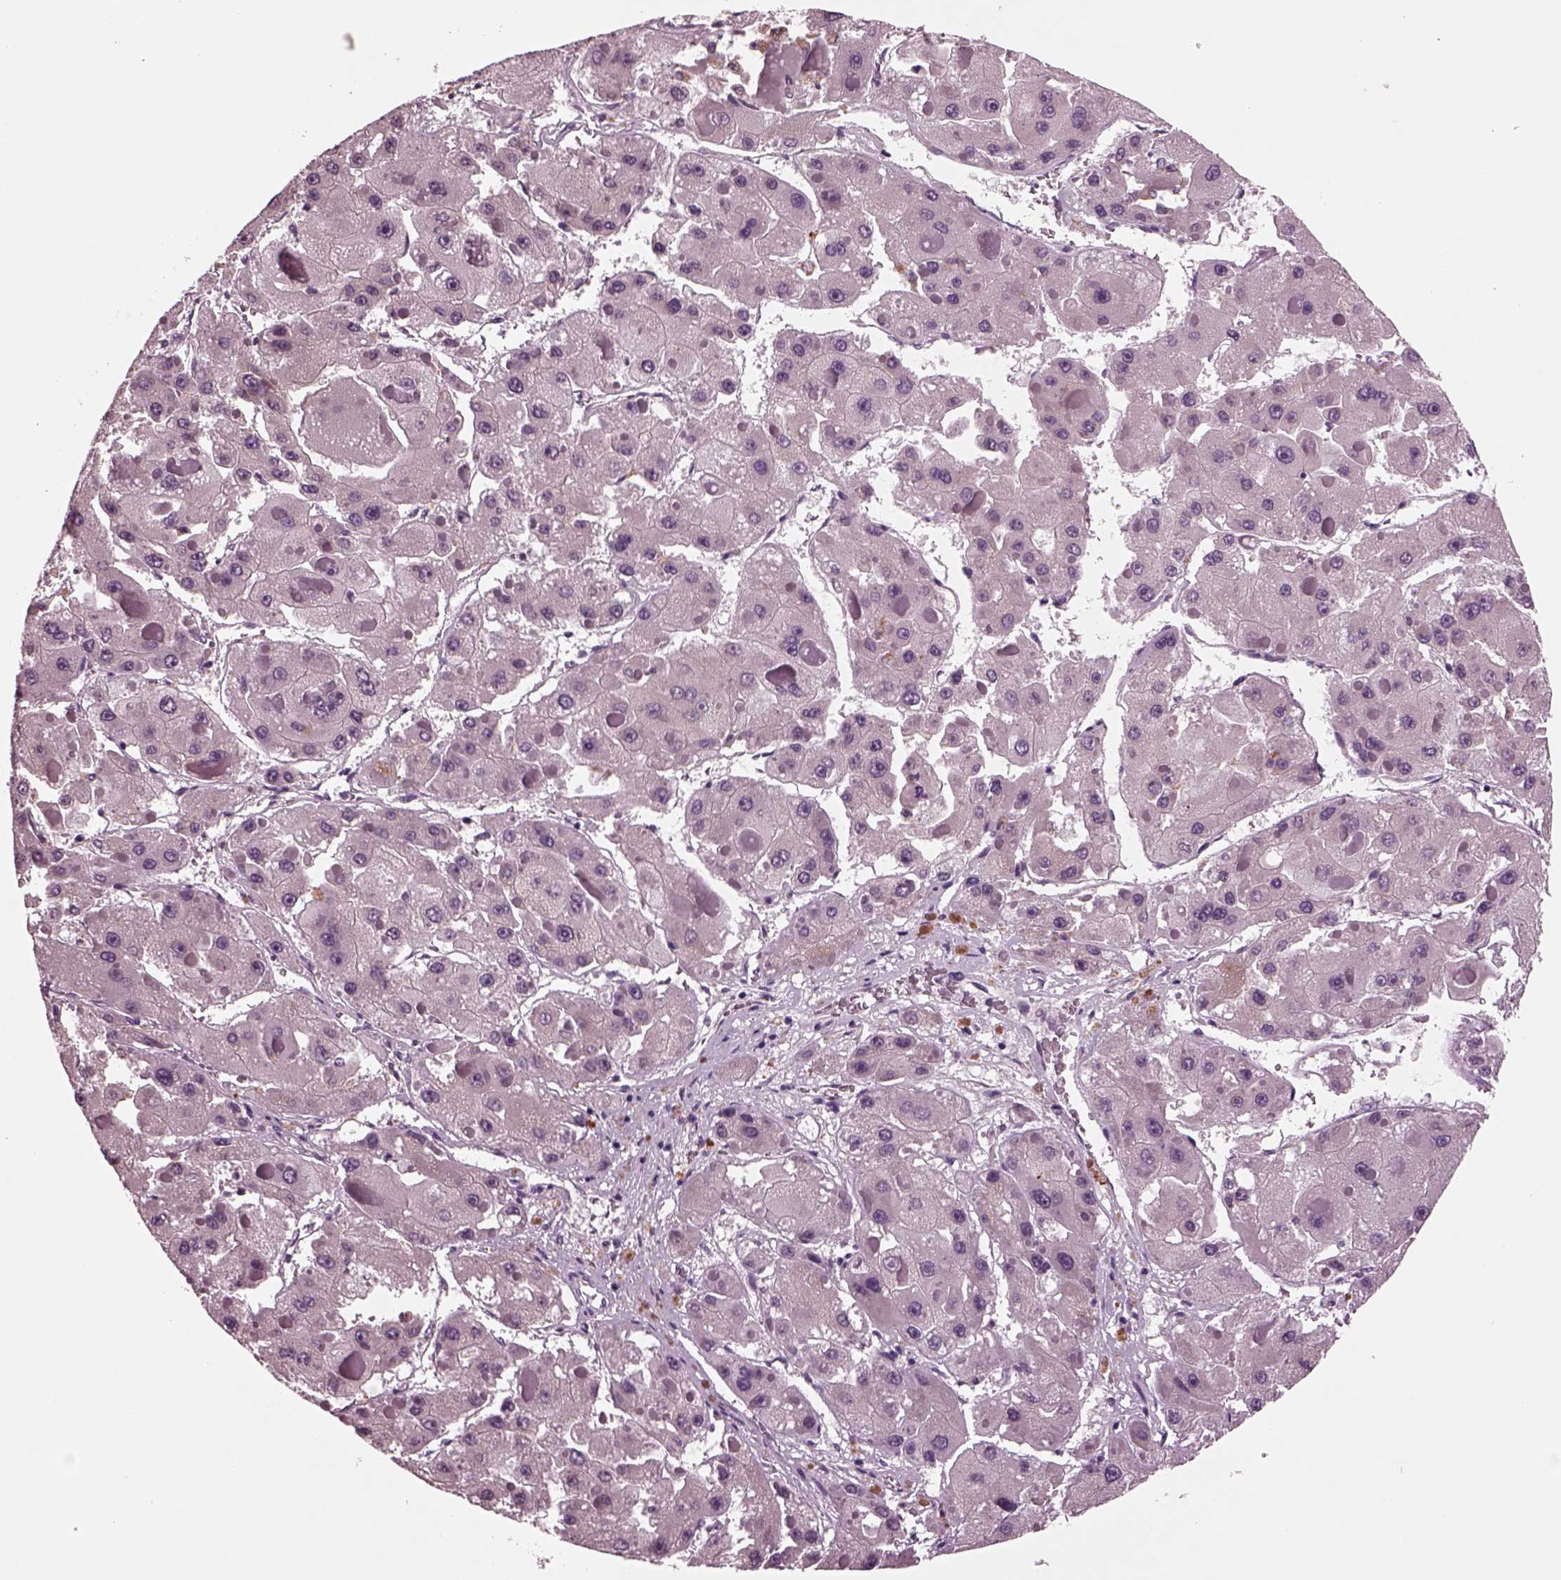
{"staining": {"intensity": "negative", "quantity": "none", "location": "none"}, "tissue": "liver cancer", "cell_type": "Tumor cells", "image_type": "cancer", "snomed": [{"axis": "morphology", "description": "Carcinoma, Hepatocellular, NOS"}, {"axis": "topography", "description": "Liver"}], "caption": "A high-resolution image shows immunohistochemistry staining of liver hepatocellular carcinoma, which shows no significant staining in tumor cells.", "gene": "AP4M1", "patient": {"sex": "female", "age": 73}}